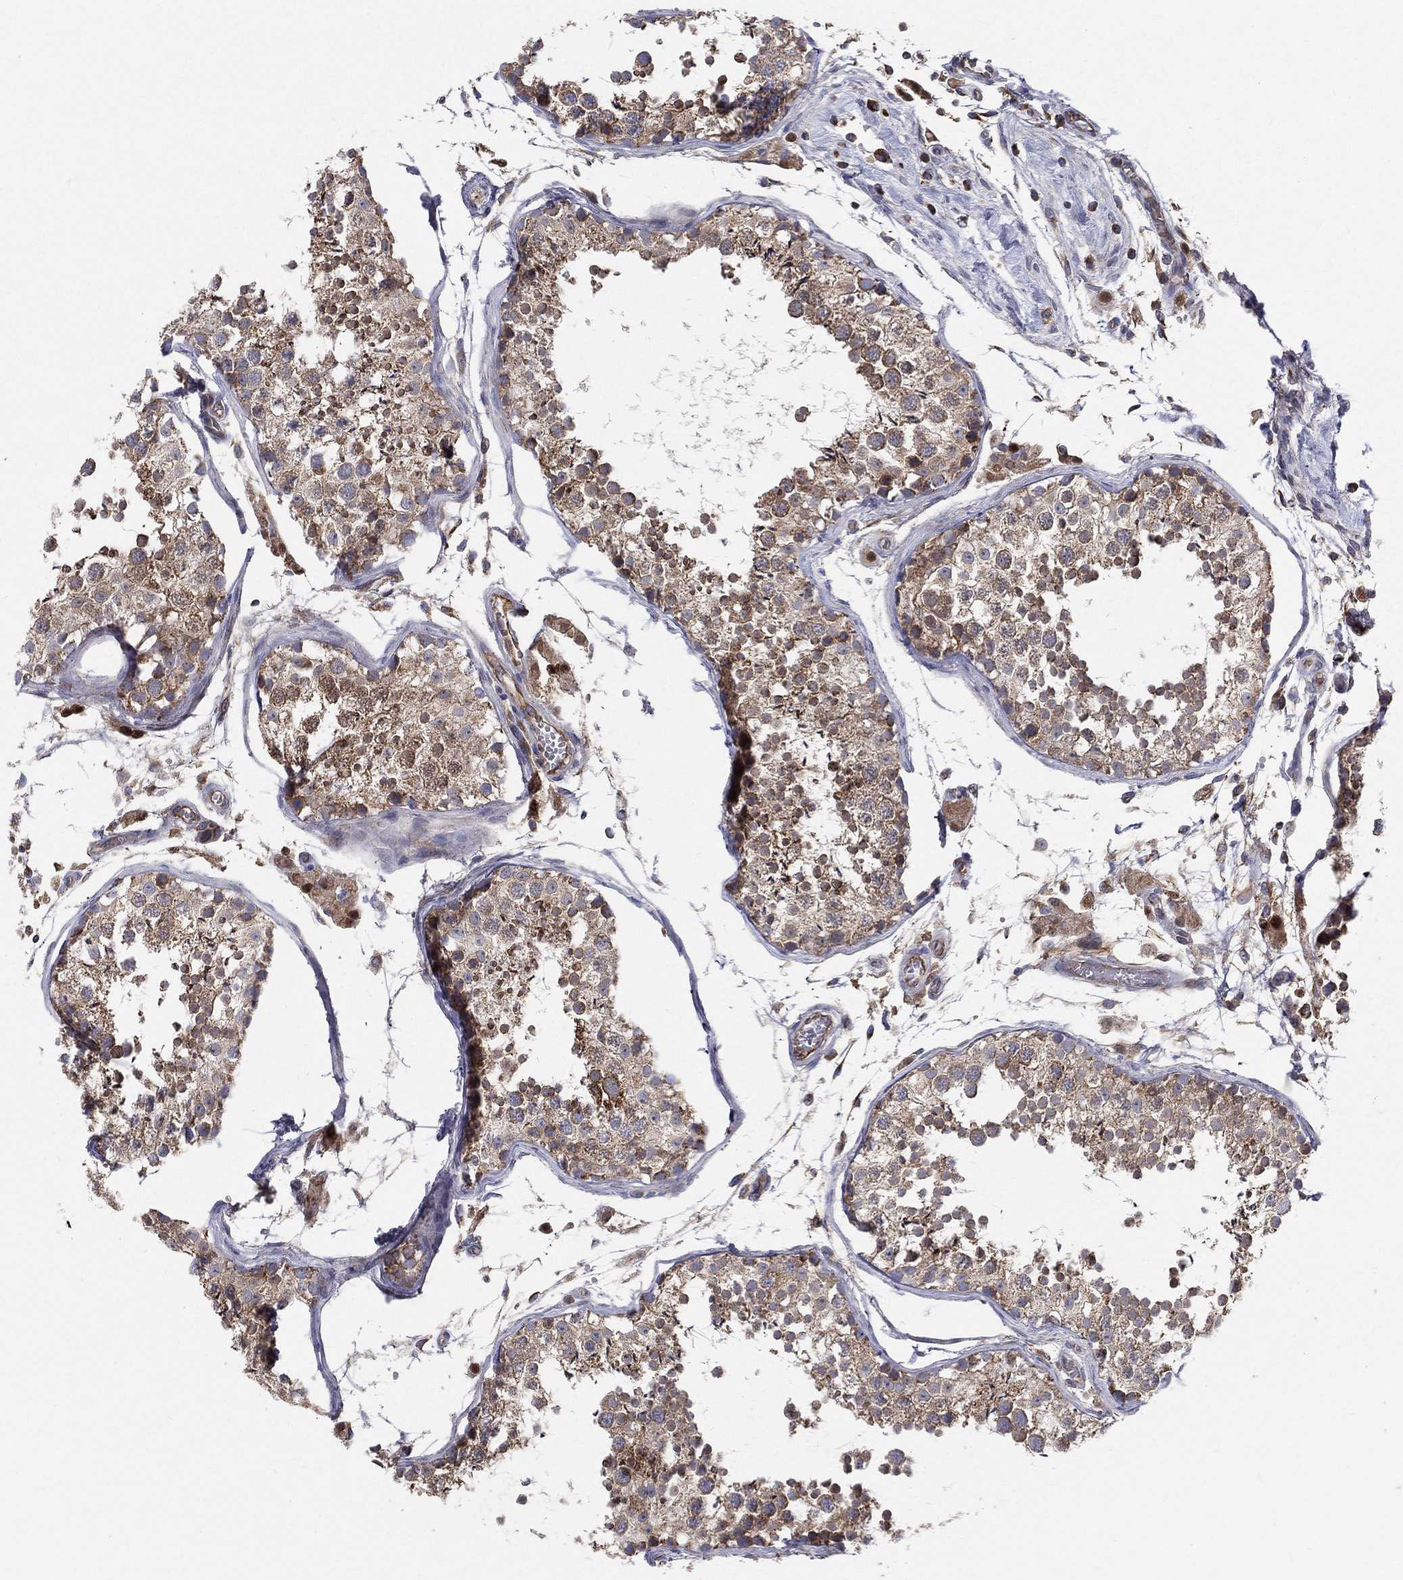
{"staining": {"intensity": "moderate", "quantity": "25%-75%", "location": "cytoplasmic/membranous"}, "tissue": "testis", "cell_type": "Cells in seminiferous ducts", "image_type": "normal", "snomed": [{"axis": "morphology", "description": "Normal tissue, NOS"}, {"axis": "topography", "description": "Testis"}], "caption": "Protein expression analysis of benign human testis reveals moderate cytoplasmic/membranous positivity in approximately 25%-75% of cells in seminiferous ducts. (DAB IHC, brown staining for protein, blue staining for nuclei).", "gene": "MIX23", "patient": {"sex": "male", "age": 29}}